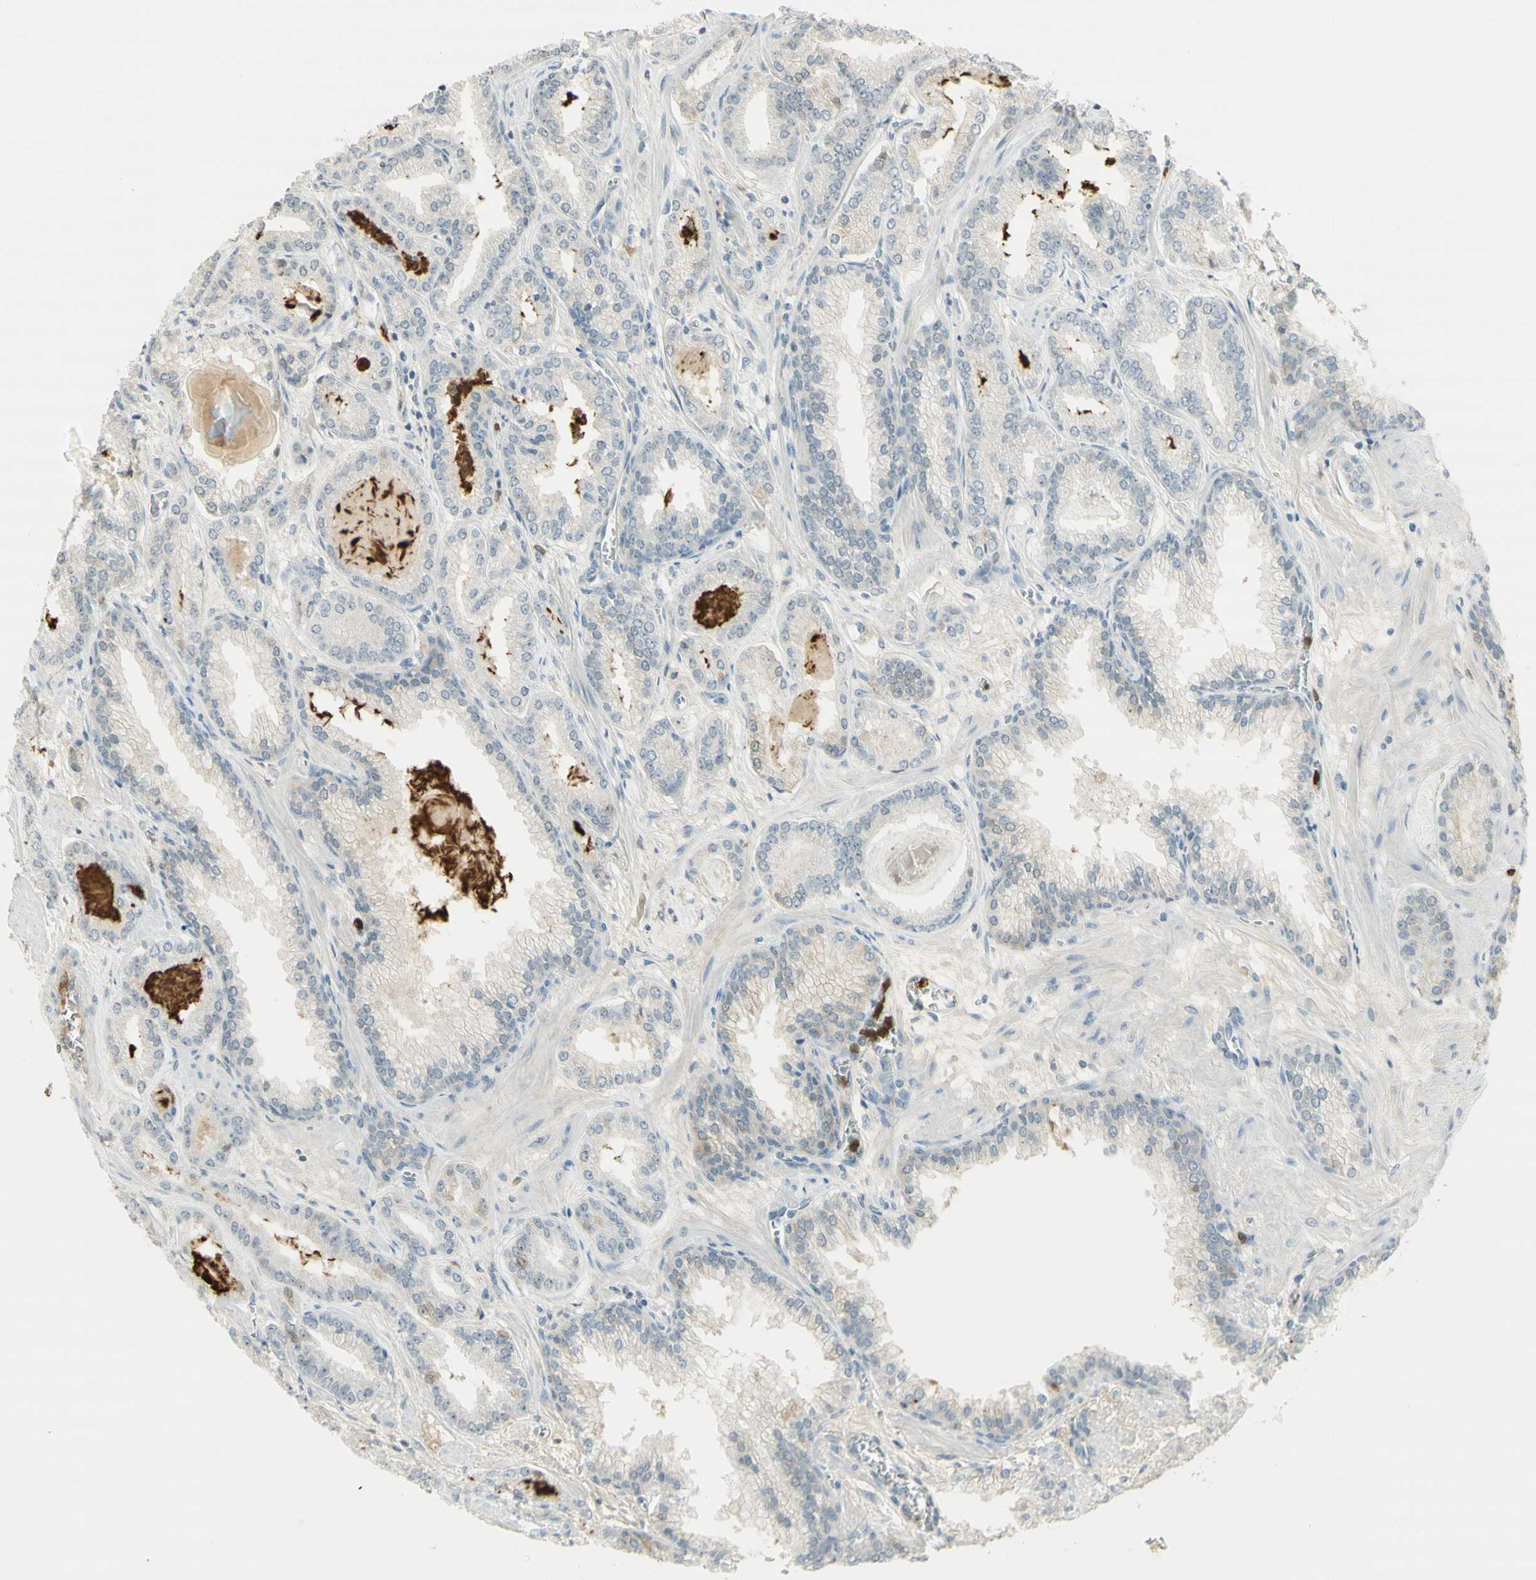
{"staining": {"intensity": "negative", "quantity": "none", "location": "none"}, "tissue": "prostate cancer", "cell_type": "Tumor cells", "image_type": "cancer", "snomed": [{"axis": "morphology", "description": "Adenocarcinoma, Low grade"}, {"axis": "topography", "description": "Prostate"}], "caption": "Tumor cells show no significant positivity in prostate adenocarcinoma (low-grade).", "gene": "NID1", "patient": {"sex": "male", "age": 59}}